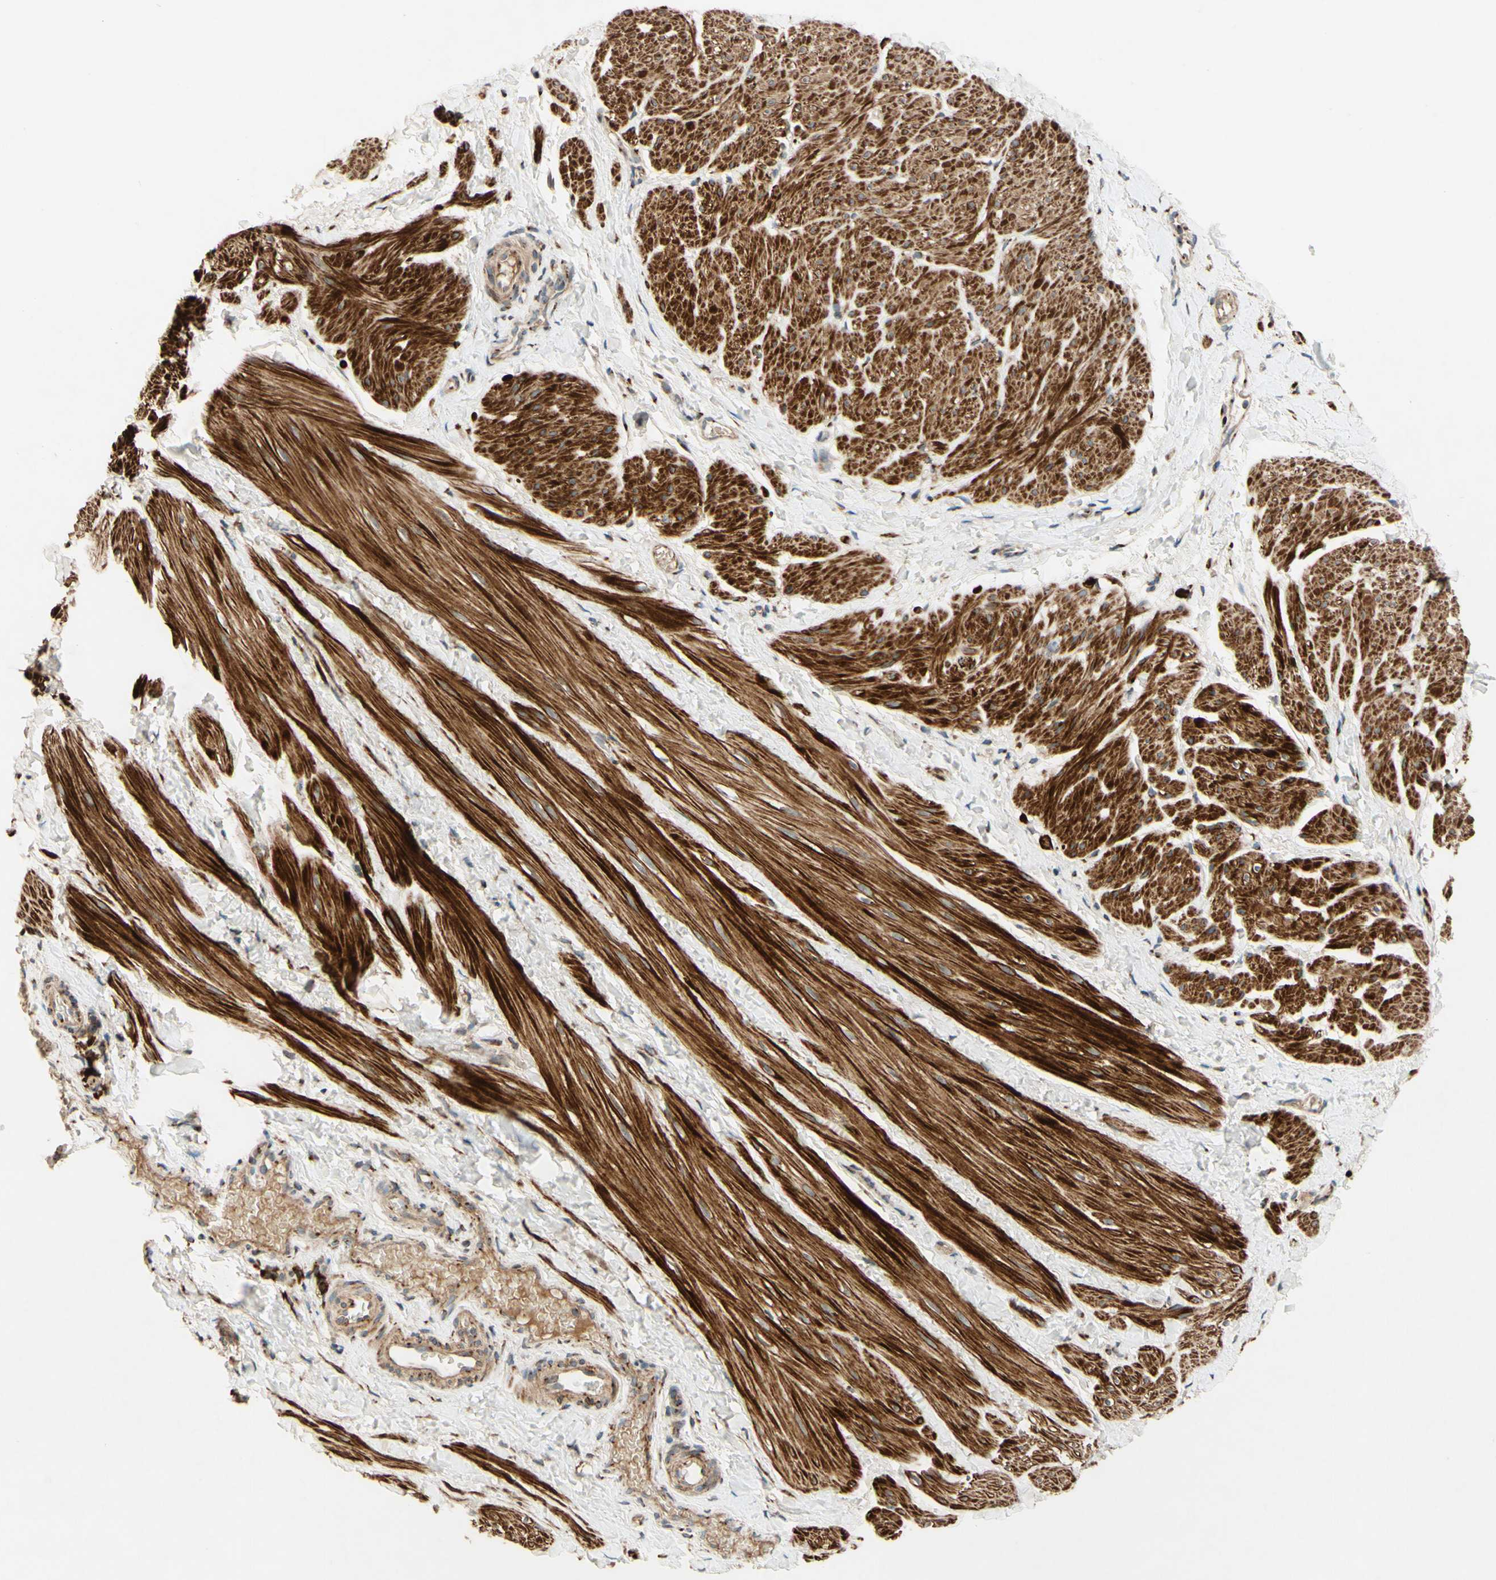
{"staining": {"intensity": "strong", "quantity": ">75%", "location": "cytoplasmic/membranous"}, "tissue": "smooth muscle", "cell_type": "Smooth muscle cells", "image_type": "normal", "snomed": [{"axis": "morphology", "description": "Normal tissue, NOS"}, {"axis": "topography", "description": "Smooth muscle"}], "caption": "Immunohistochemical staining of benign human smooth muscle exhibits high levels of strong cytoplasmic/membranous expression in about >75% of smooth muscle cells.", "gene": "PTPRU", "patient": {"sex": "male", "age": 16}}